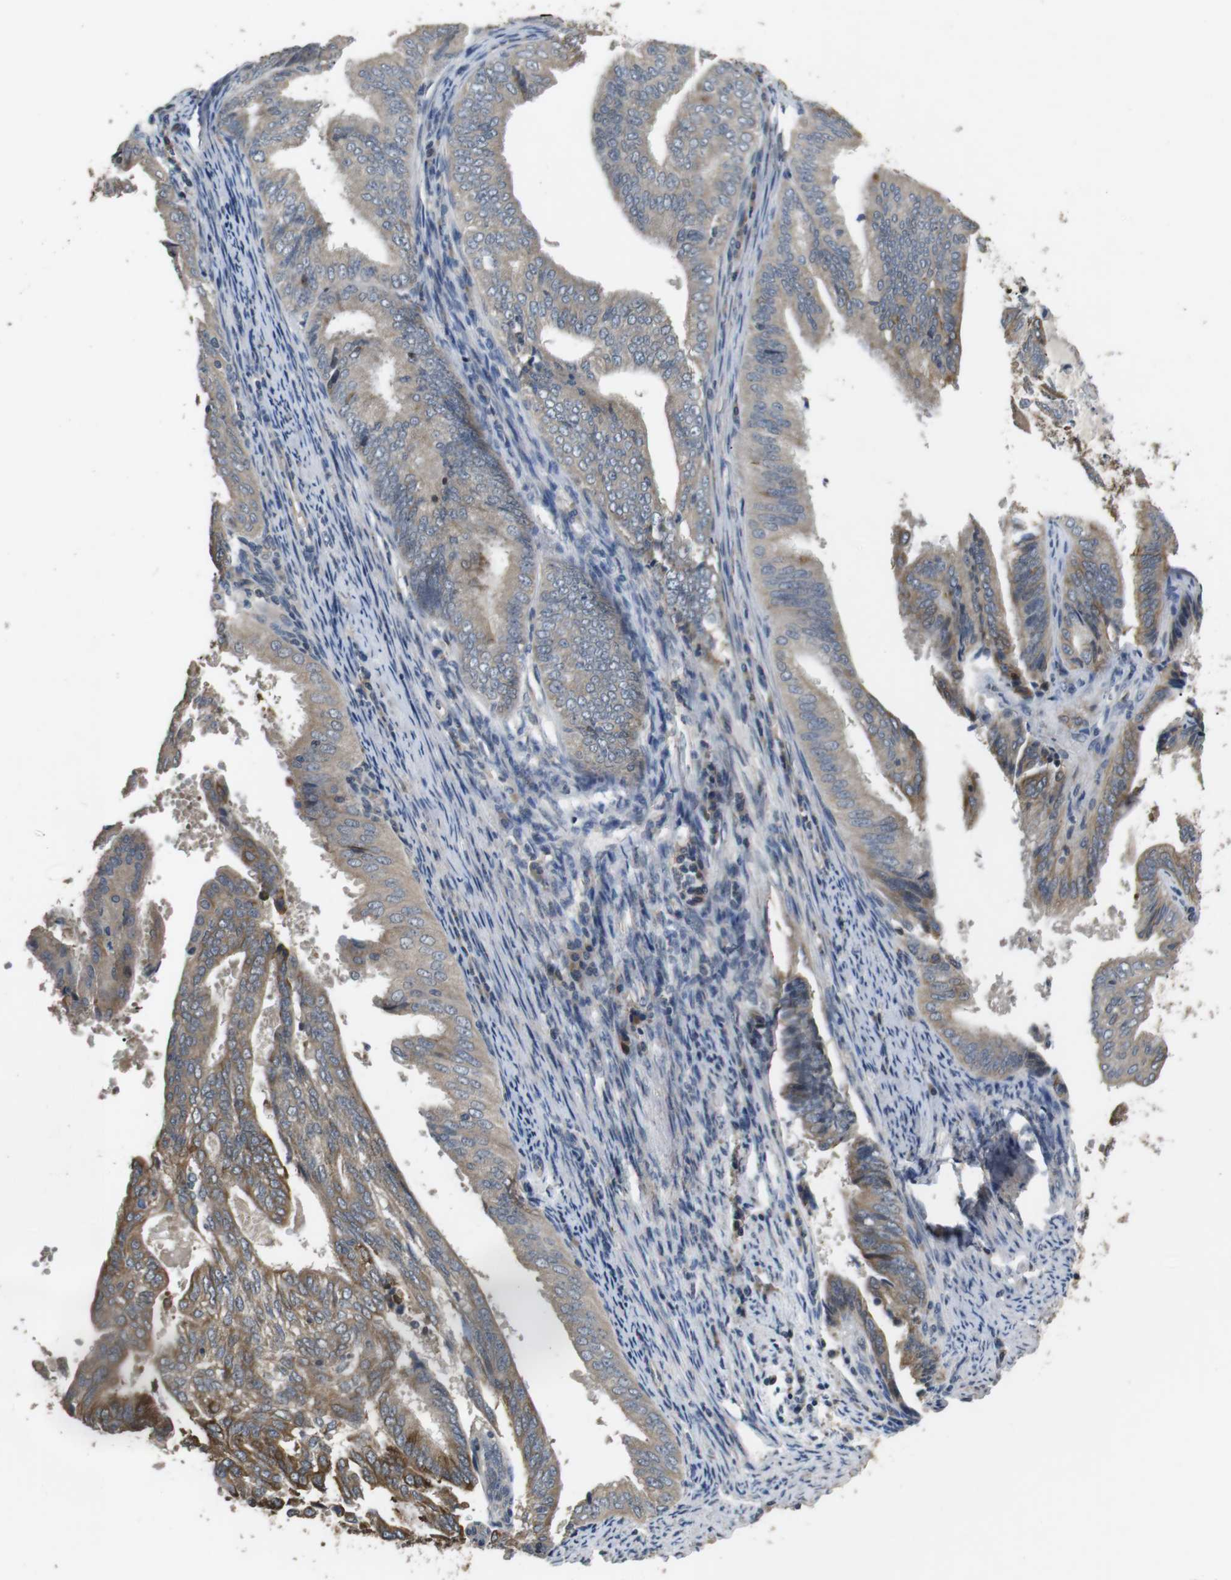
{"staining": {"intensity": "moderate", "quantity": "25%-75%", "location": "cytoplasmic/membranous"}, "tissue": "endometrial cancer", "cell_type": "Tumor cells", "image_type": "cancer", "snomed": [{"axis": "morphology", "description": "Adenocarcinoma, NOS"}, {"axis": "topography", "description": "Endometrium"}], "caption": "Immunohistochemistry (IHC) histopathology image of neoplastic tissue: endometrial cancer stained using immunohistochemistry (IHC) displays medium levels of moderate protein expression localized specifically in the cytoplasmic/membranous of tumor cells, appearing as a cytoplasmic/membranous brown color.", "gene": "ADGRL3", "patient": {"sex": "female", "age": 58}}